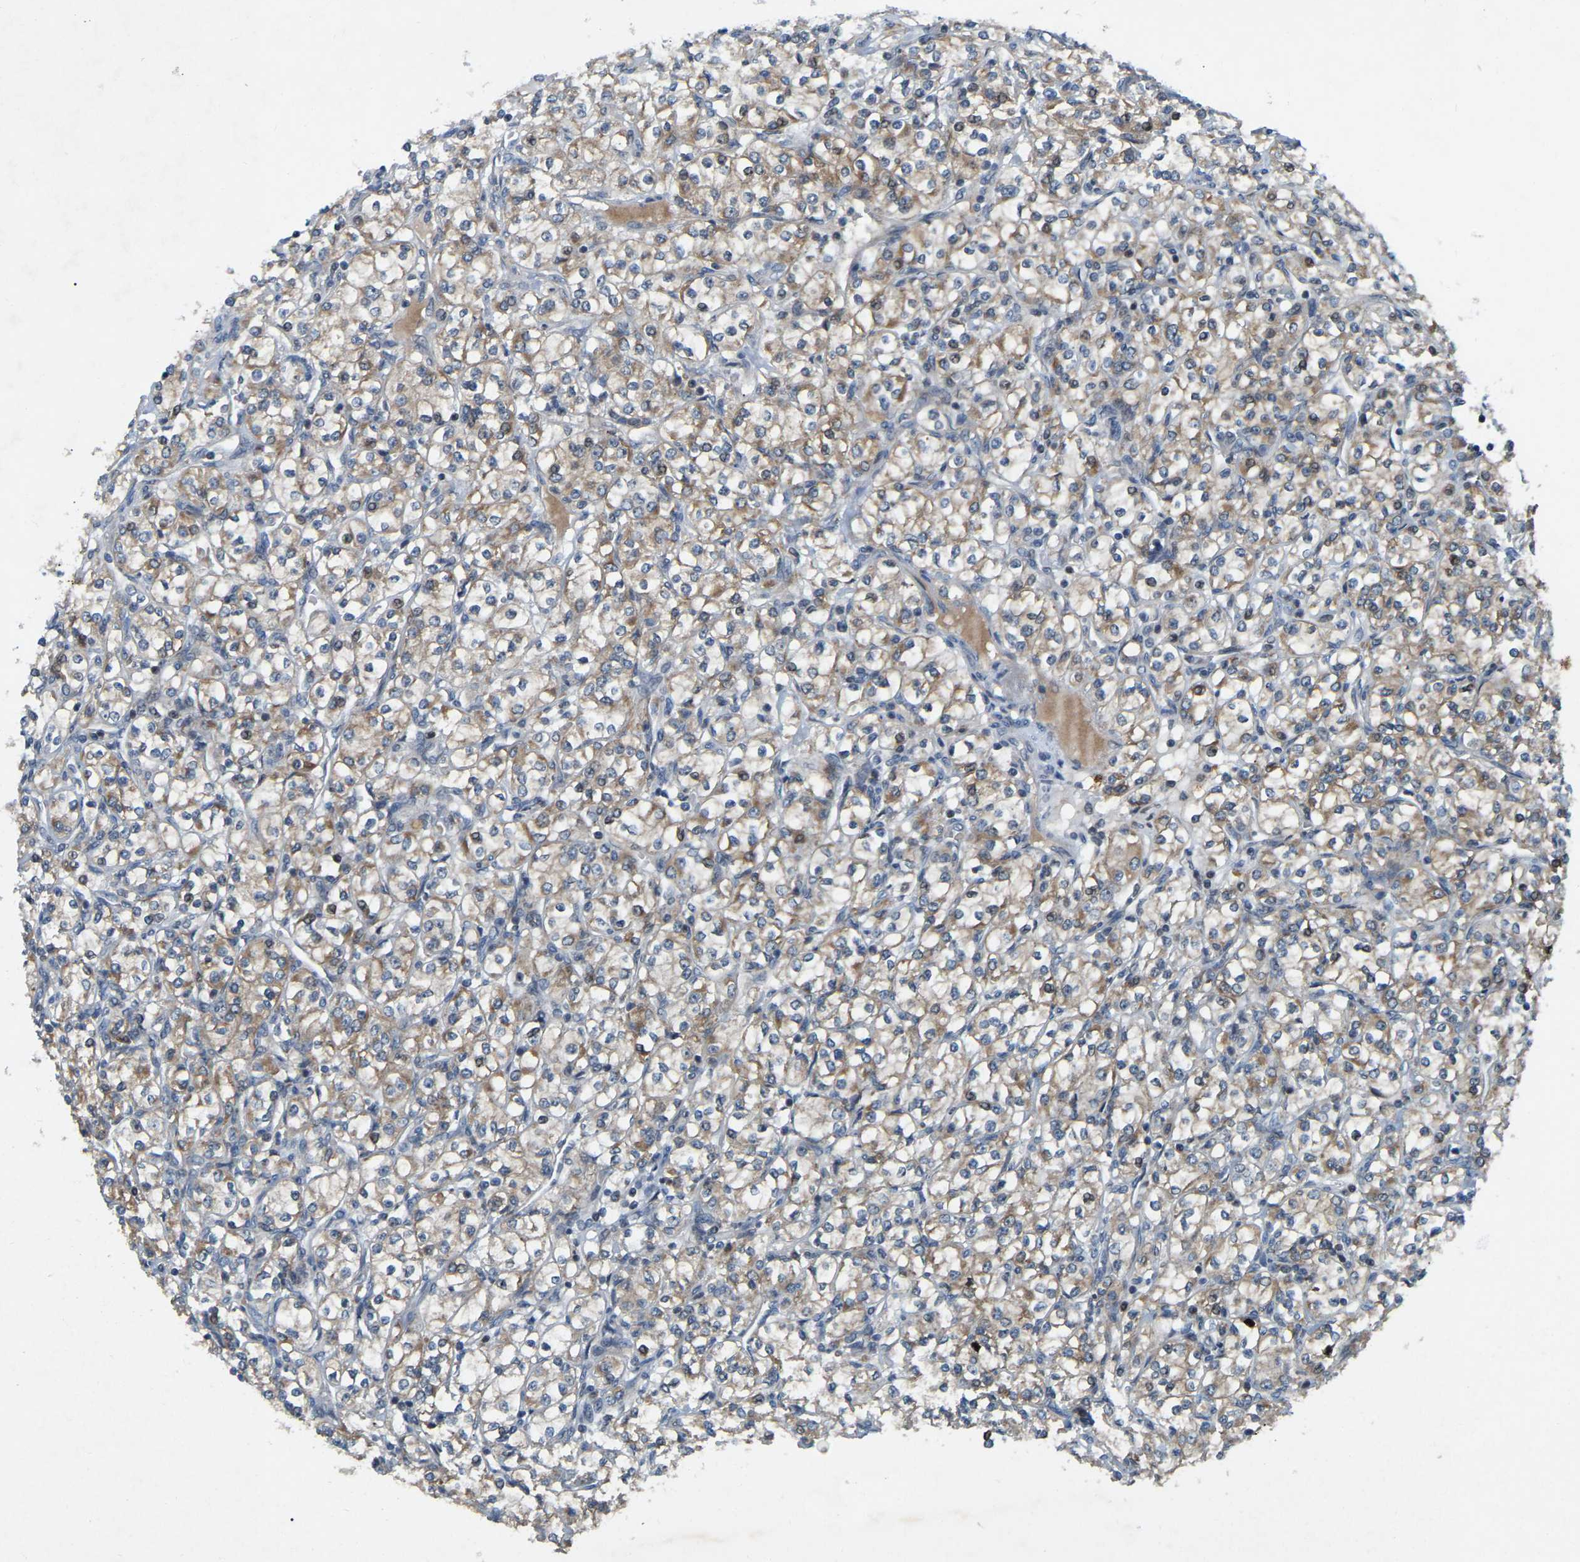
{"staining": {"intensity": "moderate", "quantity": "25%-75%", "location": "cytoplasmic/membranous"}, "tissue": "renal cancer", "cell_type": "Tumor cells", "image_type": "cancer", "snomed": [{"axis": "morphology", "description": "Adenocarcinoma, NOS"}, {"axis": "topography", "description": "Kidney"}], "caption": "Approximately 25%-75% of tumor cells in human renal cancer (adenocarcinoma) demonstrate moderate cytoplasmic/membranous protein expression as visualized by brown immunohistochemical staining.", "gene": "PARL", "patient": {"sex": "male", "age": 77}}